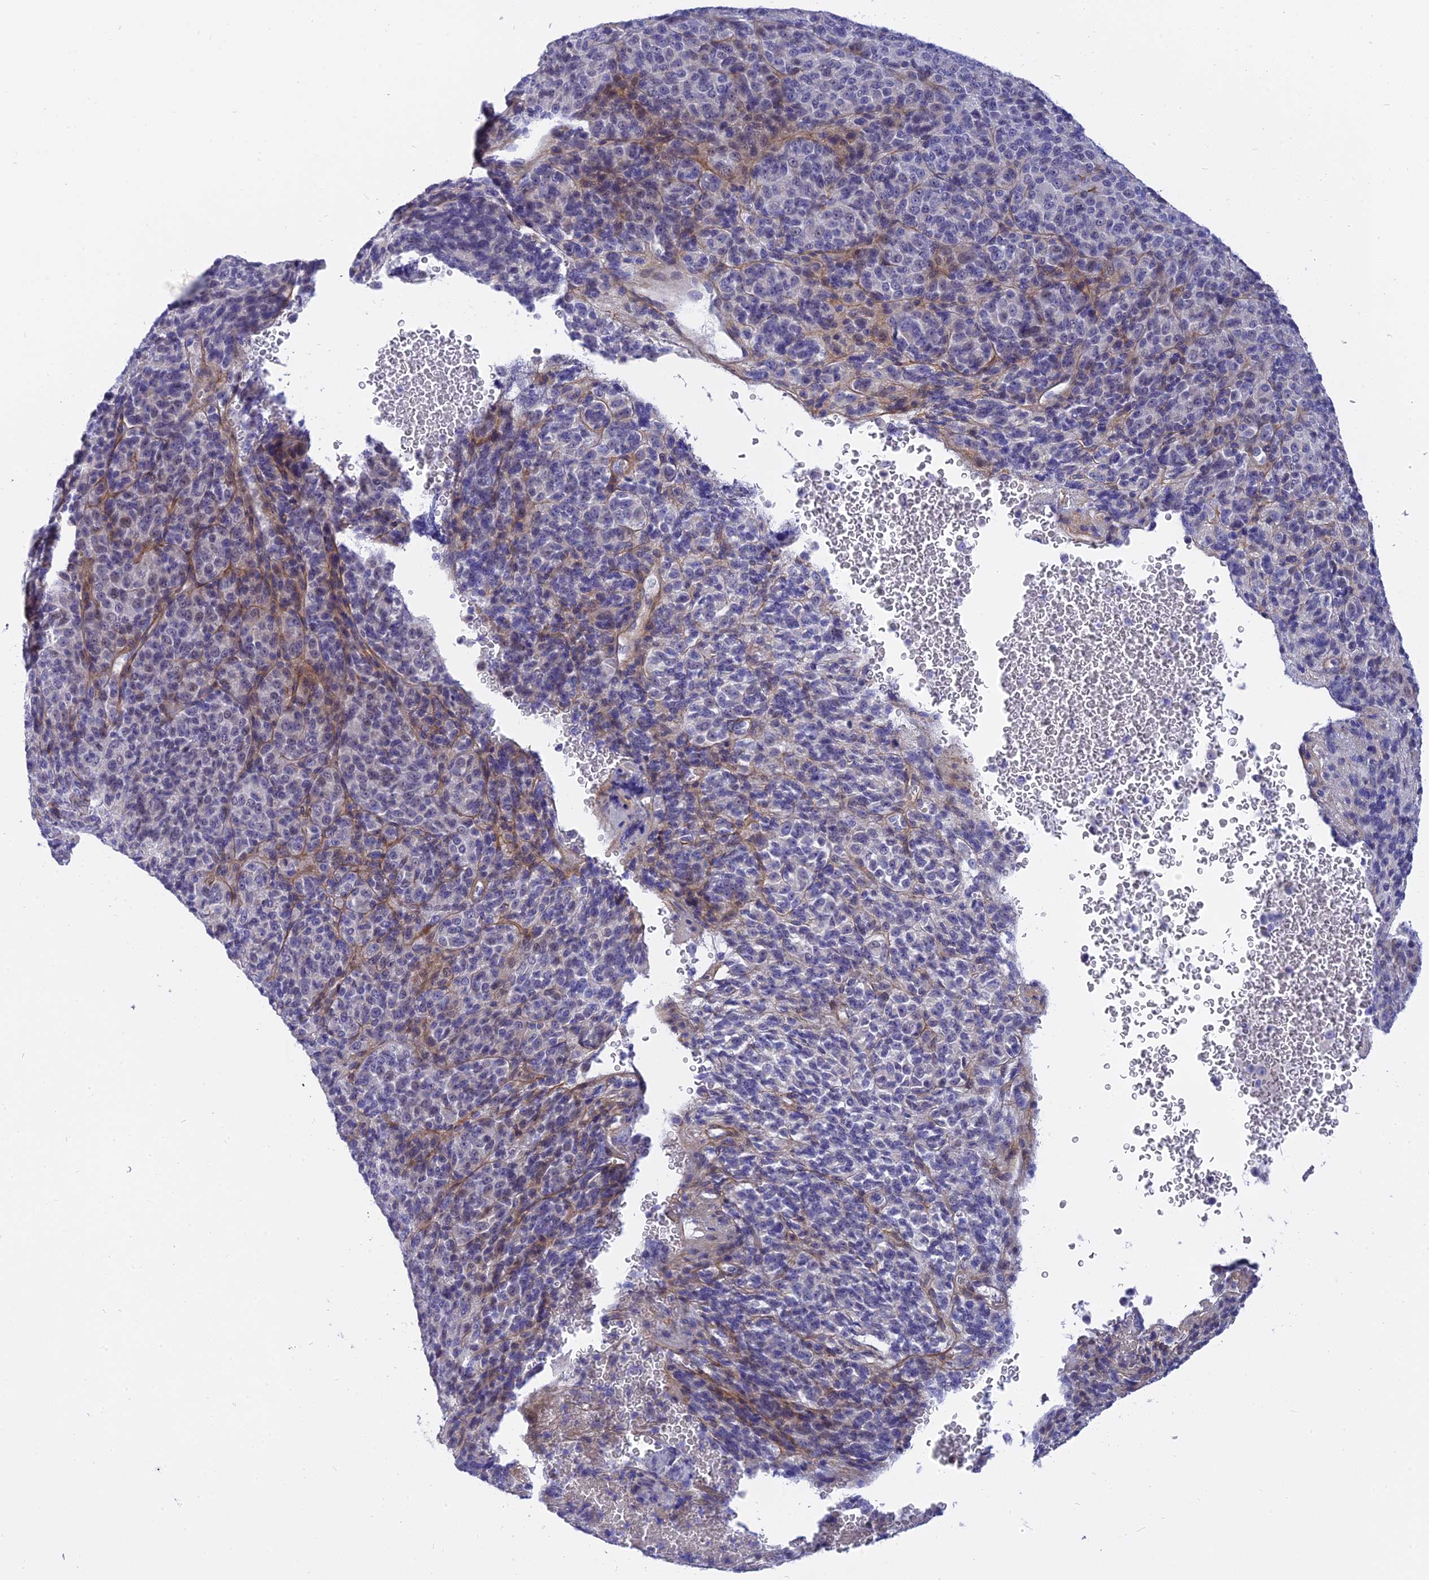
{"staining": {"intensity": "negative", "quantity": "none", "location": "none"}, "tissue": "melanoma", "cell_type": "Tumor cells", "image_type": "cancer", "snomed": [{"axis": "morphology", "description": "Malignant melanoma, Metastatic site"}, {"axis": "topography", "description": "Brain"}], "caption": "There is no significant expression in tumor cells of melanoma.", "gene": "MBD3L1", "patient": {"sex": "female", "age": 56}}